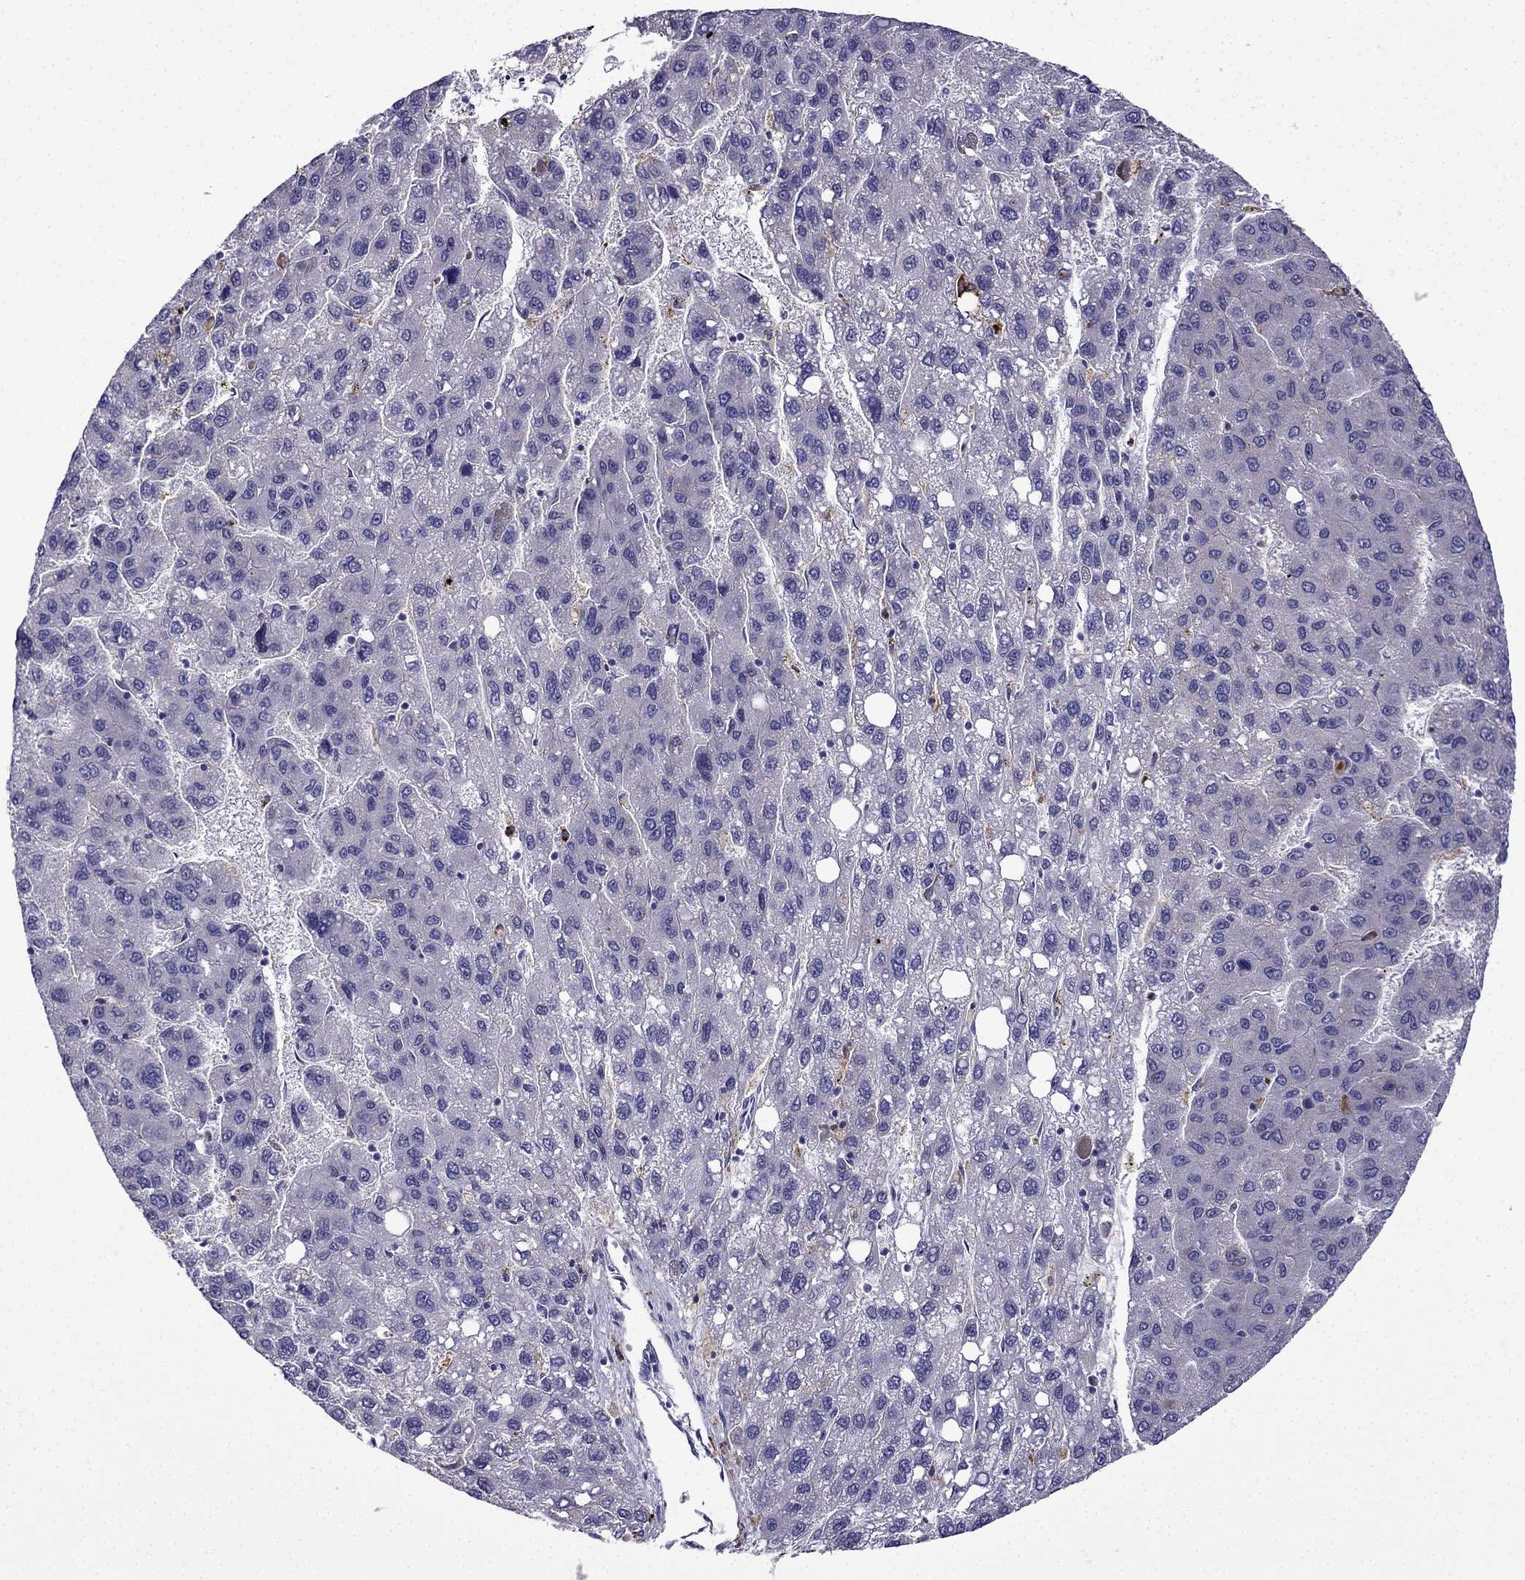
{"staining": {"intensity": "negative", "quantity": "none", "location": "none"}, "tissue": "liver cancer", "cell_type": "Tumor cells", "image_type": "cancer", "snomed": [{"axis": "morphology", "description": "Carcinoma, Hepatocellular, NOS"}, {"axis": "topography", "description": "Liver"}], "caption": "This is a micrograph of immunohistochemistry (IHC) staining of liver cancer (hepatocellular carcinoma), which shows no staining in tumor cells.", "gene": "TSSK4", "patient": {"sex": "female", "age": 82}}